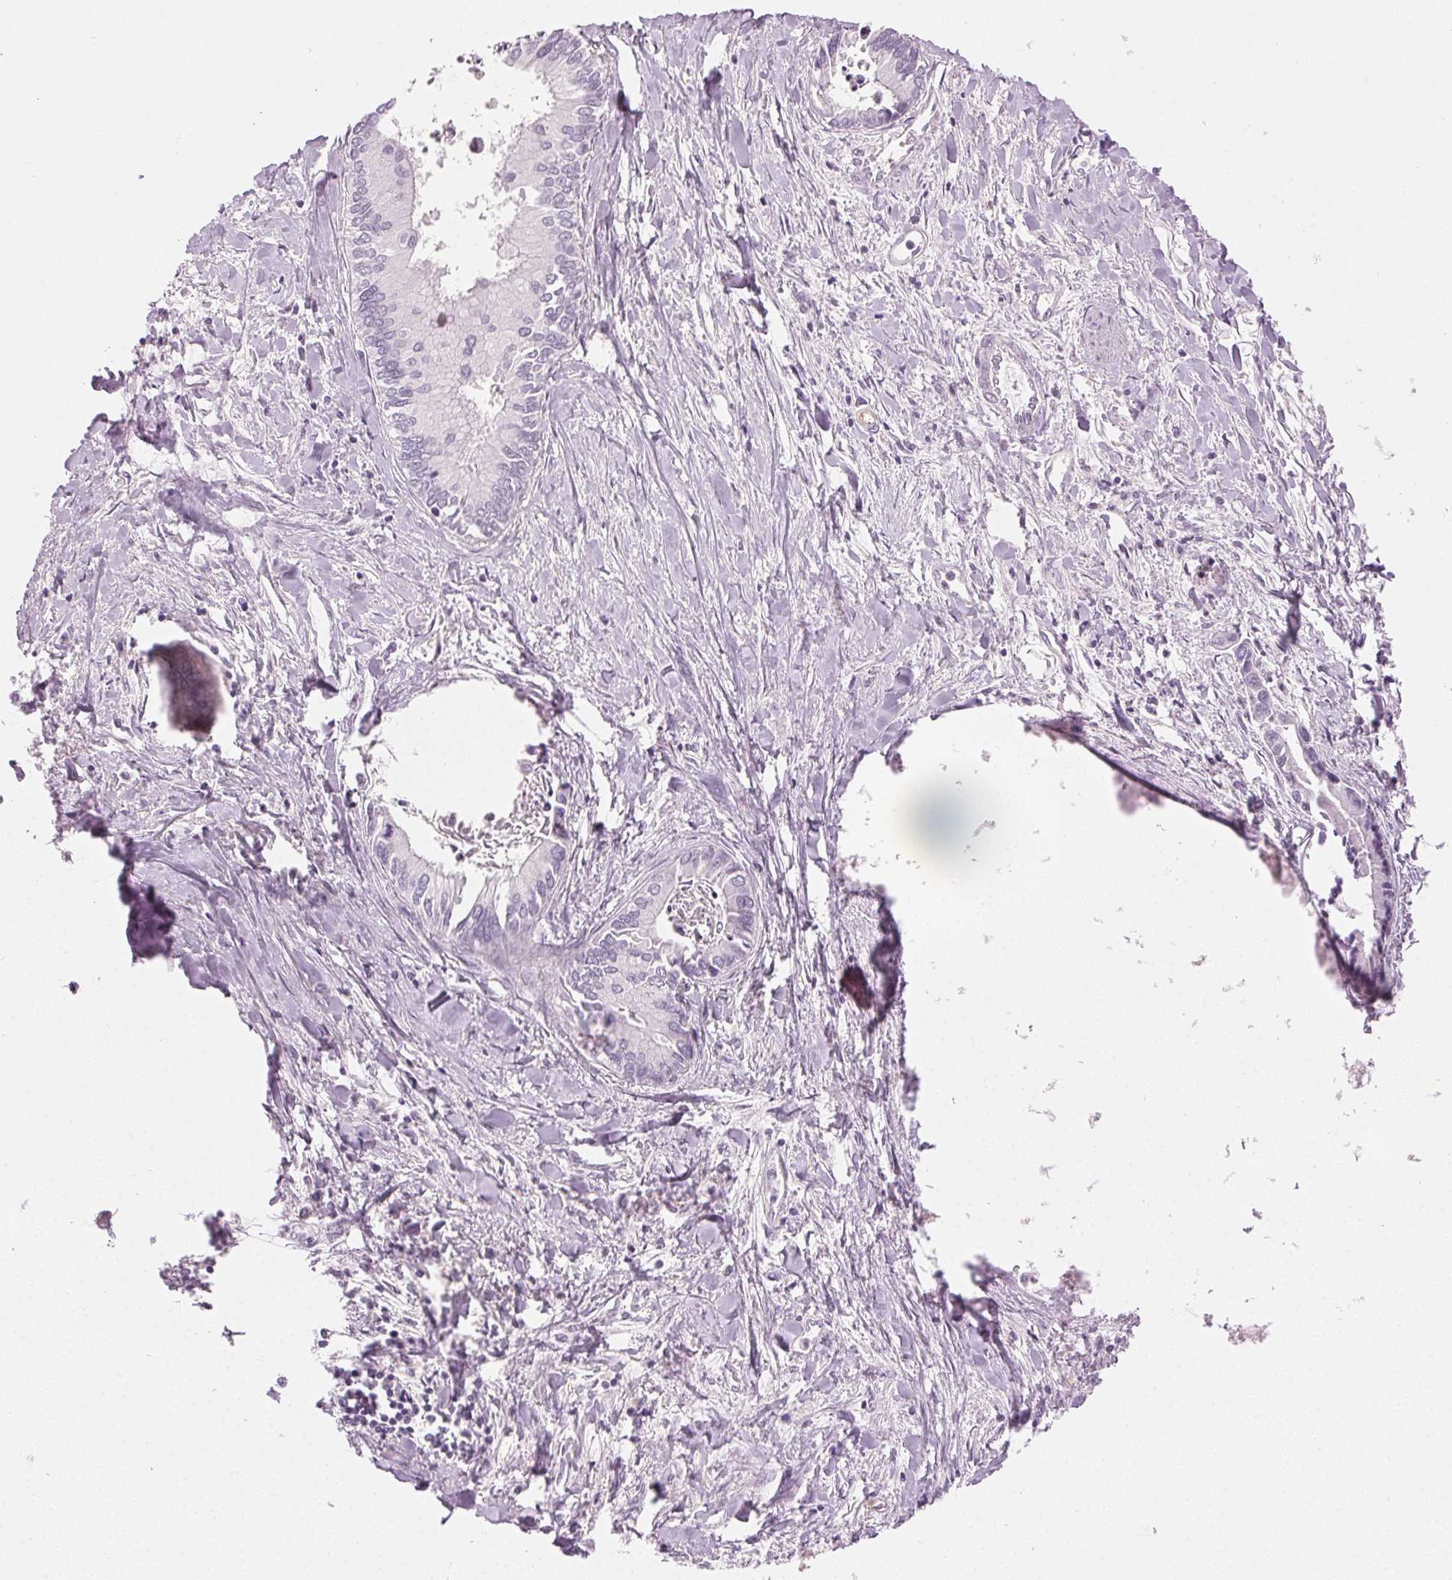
{"staining": {"intensity": "negative", "quantity": "none", "location": "none"}, "tissue": "liver cancer", "cell_type": "Tumor cells", "image_type": "cancer", "snomed": [{"axis": "morphology", "description": "Cholangiocarcinoma"}, {"axis": "topography", "description": "Liver"}], "caption": "An IHC image of cholangiocarcinoma (liver) is shown. There is no staining in tumor cells of cholangiocarcinoma (liver).", "gene": "AIF1L", "patient": {"sex": "male", "age": 66}}